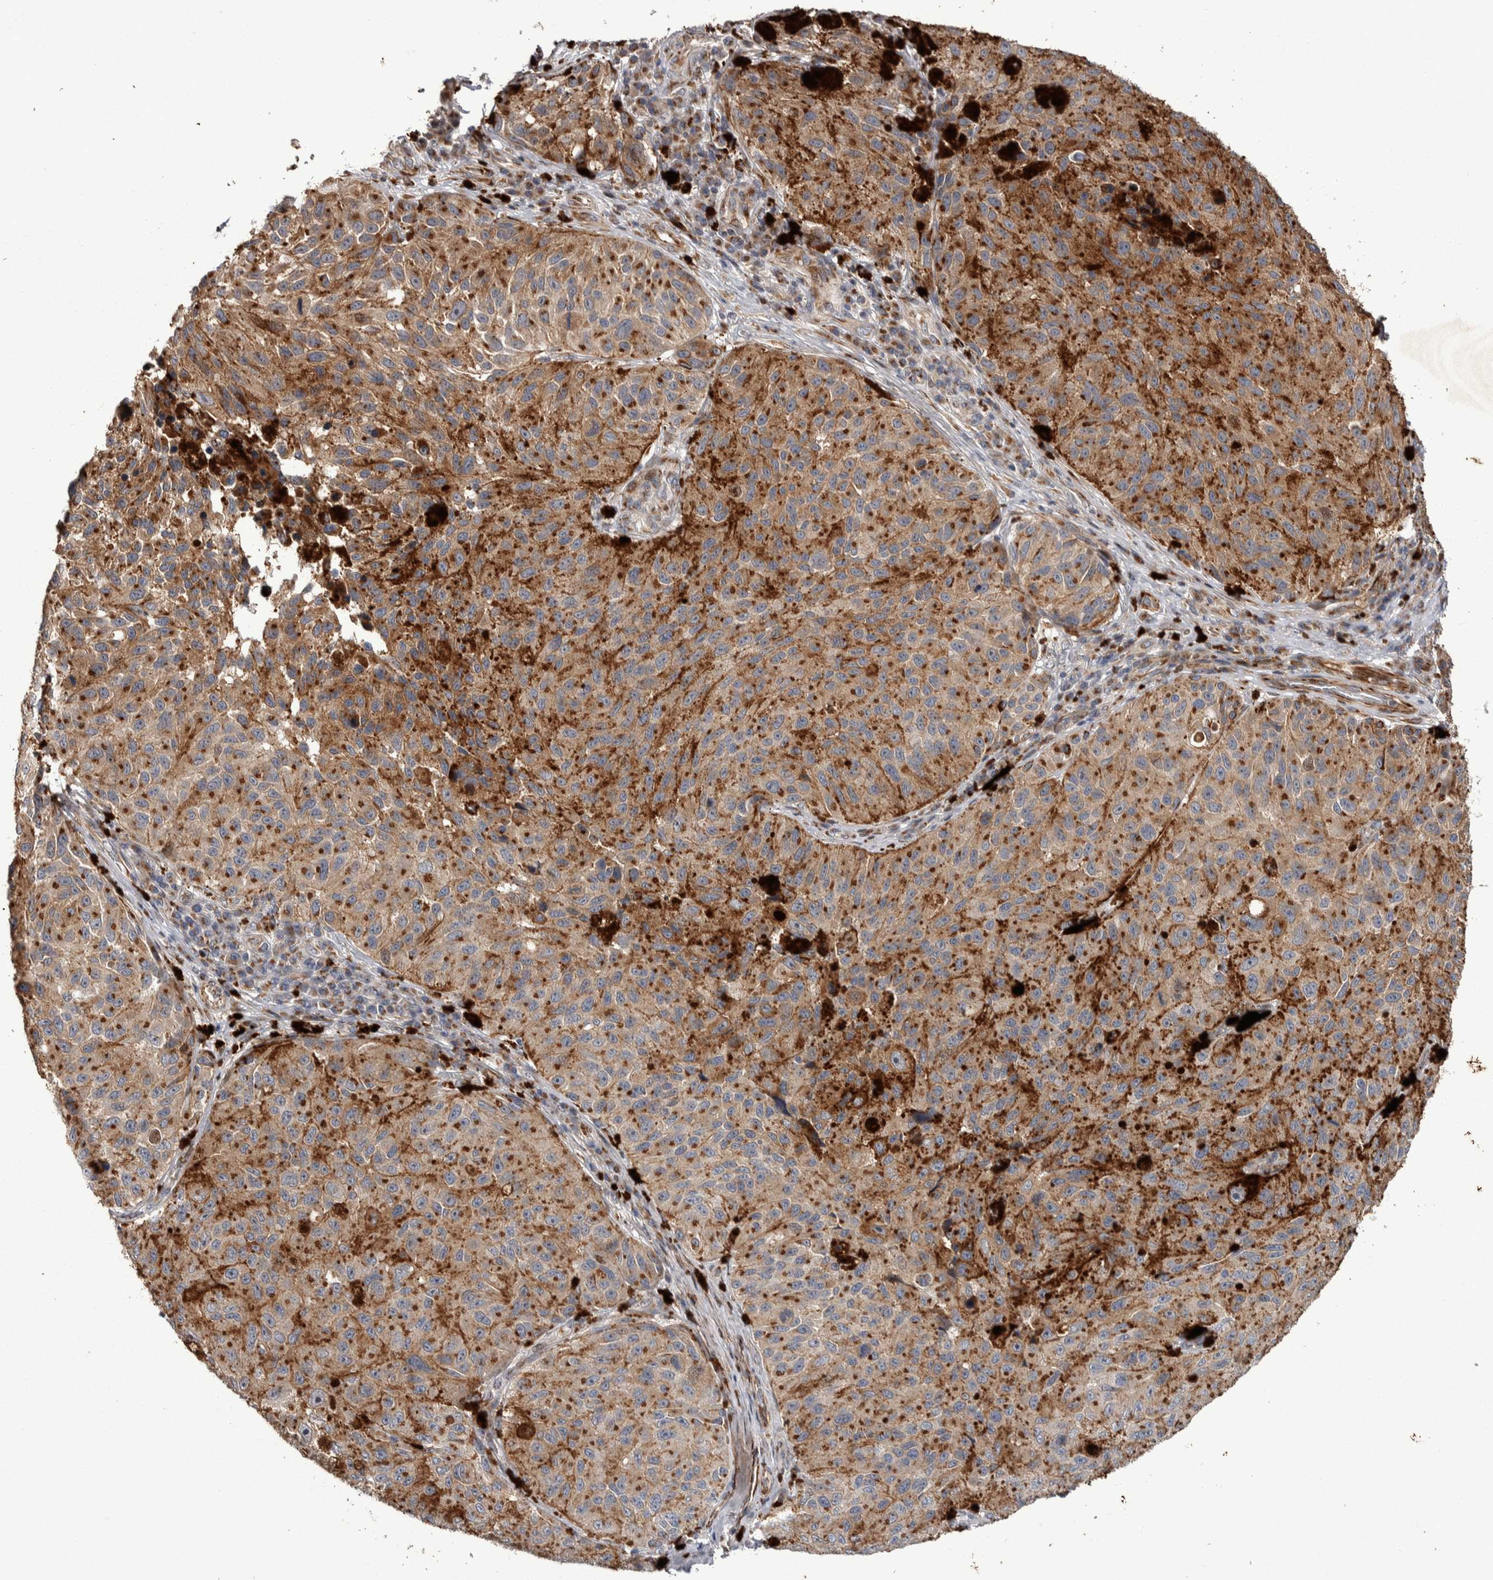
{"staining": {"intensity": "moderate", "quantity": ">75%", "location": "cytoplasmic/membranous"}, "tissue": "melanoma", "cell_type": "Tumor cells", "image_type": "cancer", "snomed": [{"axis": "morphology", "description": "Malignant melanoma, NOS"}, {"axis": "topography", "description": "Skin"}], "caption": "Immunohistochemistry histopathology image of neoplastic tissue: malignant melanoma stained using immunohistochemistry (IHC) shows medium levels of moderate protein expression localized specifically in the cytoplasmic/membranous of tumor cells, appearing as a cytoplasmic/membranous brown color.", "gene": "CANT1", "patient": {"sex": "female", "age": 73}}